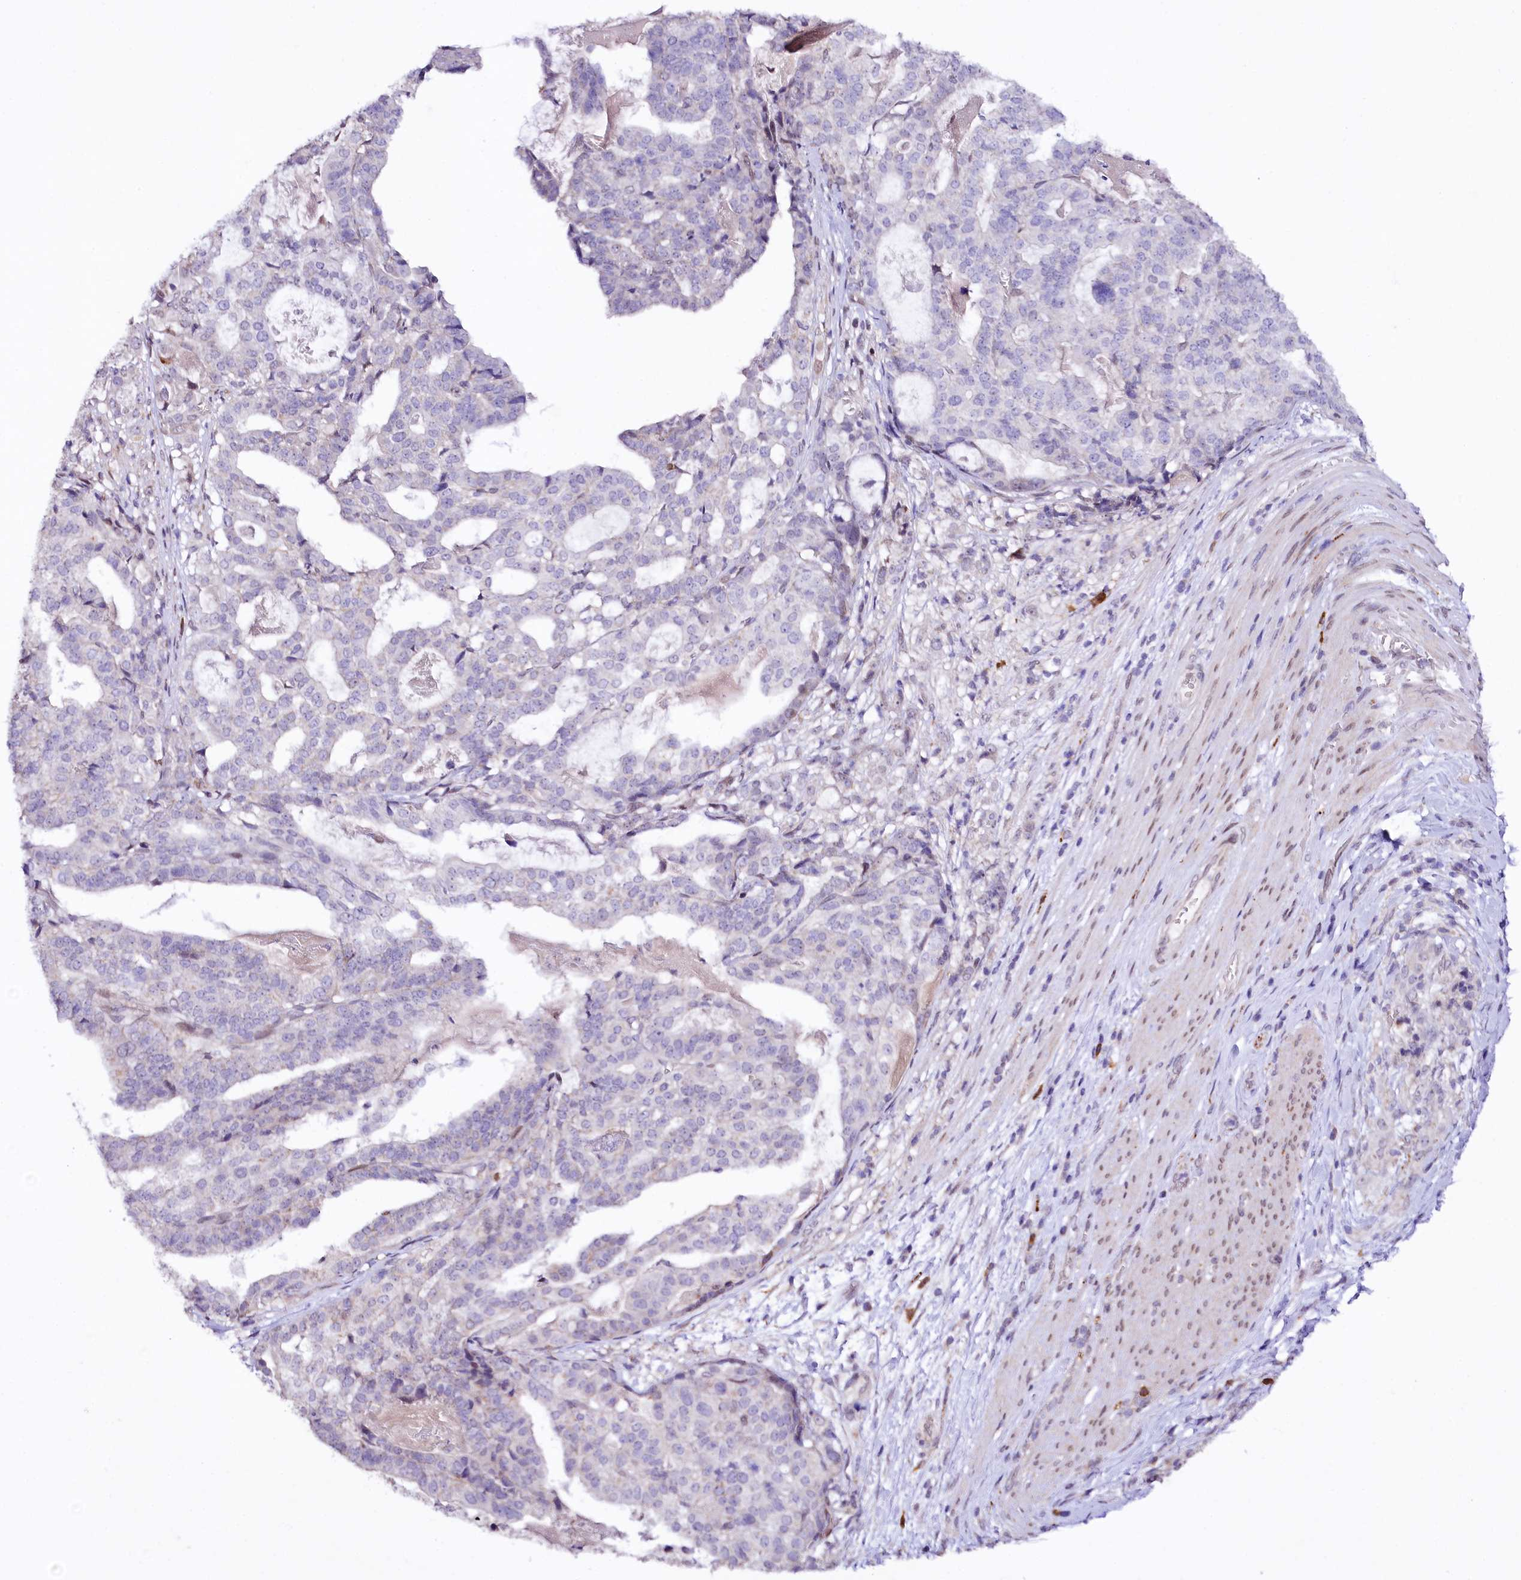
{"staining": {"intensity": "negative", "quantity": "none", "location": "none"}, "tissue": "stomach cancer", "cell_type": "Tumor cells", "image_type": "cancer", "snomed": [{"axis": "morphology", "description": "Adenocarcinoma, NOS"}, {"axis": "topography", "description": "Stomach"}], "caption": "DAB (3,3'-diaminobenzidine) immunohistochemical staining of human stomach cancer (adenocarcinoma) displays no significant positivity in tumor cells.", "gene": "ZNF226", "patient": {"sex": "male", "age": 48}}